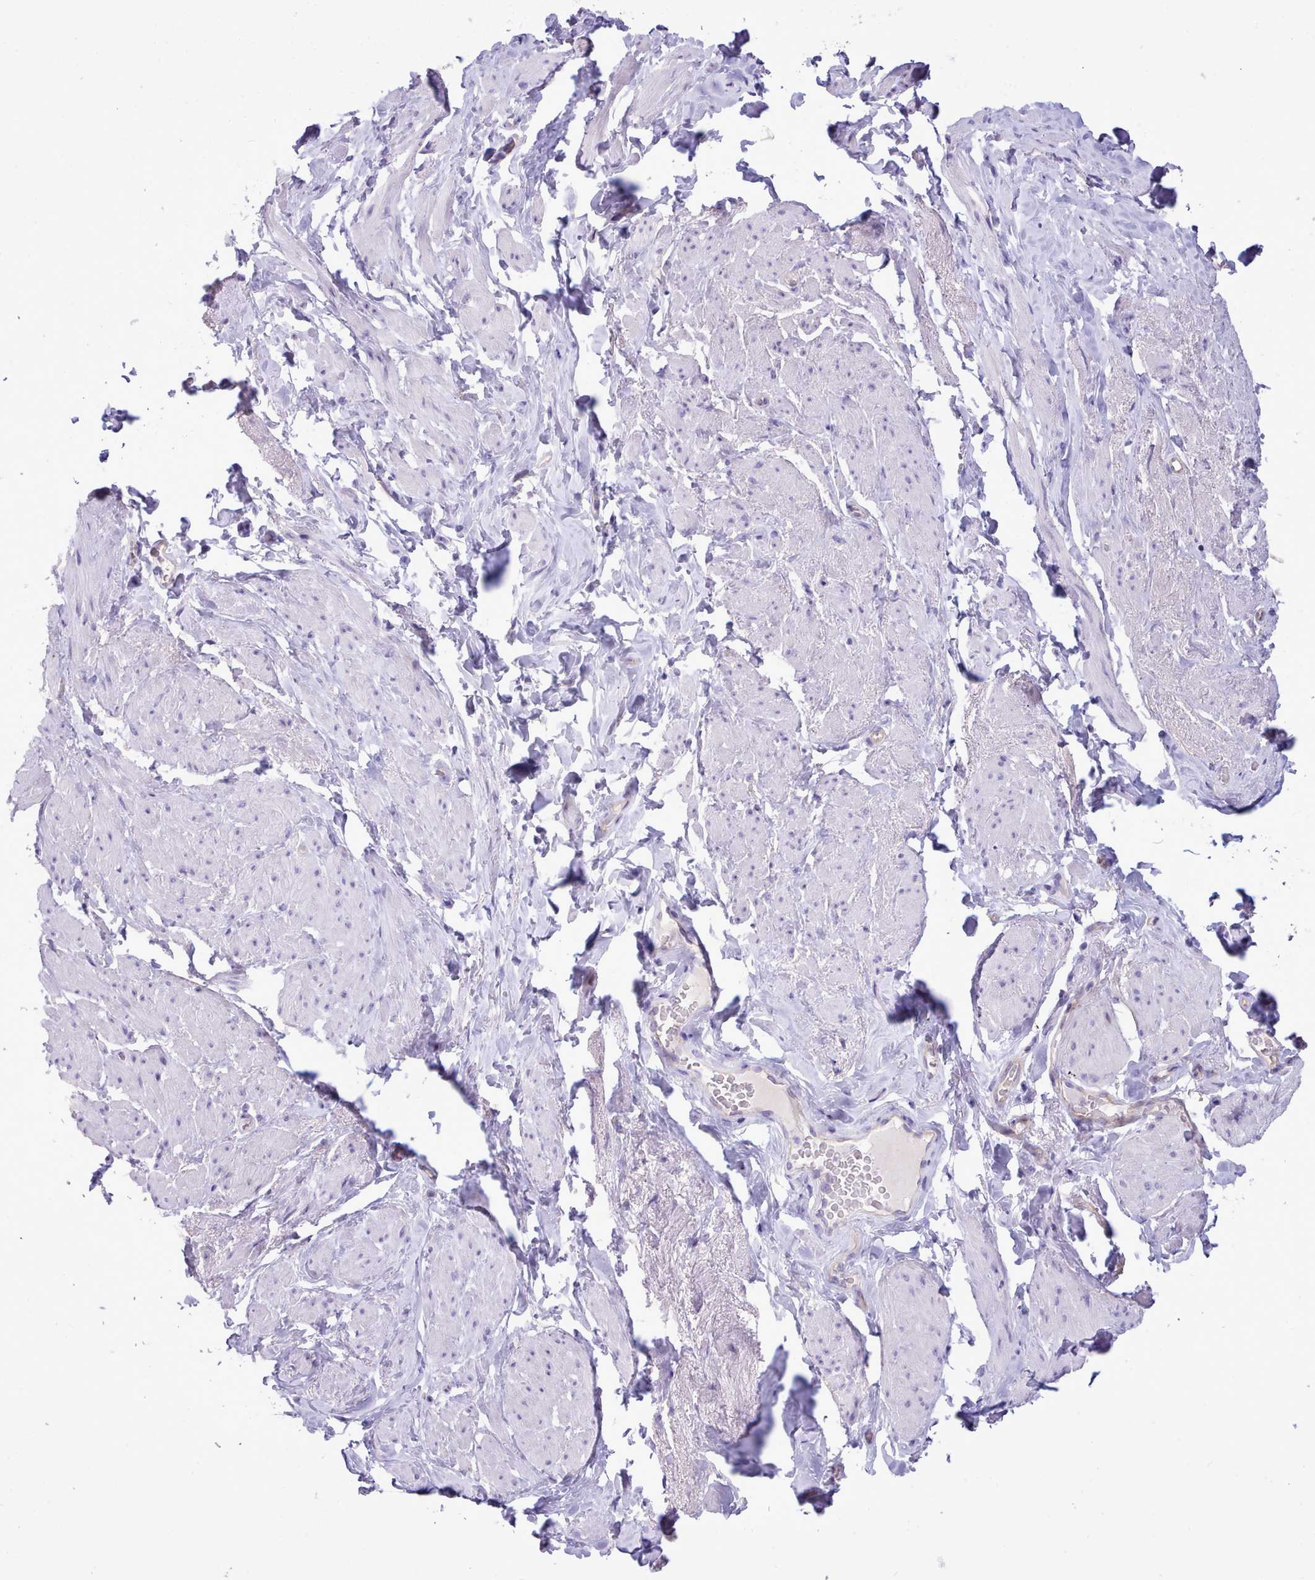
{"staining": {"intensity": "negative", "quantity": "none", "location": "none"}, "tissue": "smooth muscle", "cell_type": "Smooth muscle cells", "image_type": "normal", "snomed": [{"axis": "morphology", "description": "Normal tissue, NOS"}, {"axis": "topography", "description": "Smooth muscle"}, {"axis": "topography", "description": "Peripheral nerve tissue"}], "caption": "Immunohistochemistry photomicrograph of unremarkable smooth muscle: smooth muscle stained with DAB (3,3'-diaminobenzidine) exhibits no significant protein staining in smooth muscle cells. The staining was performed using DAB to visualize the protein expression in brown, while the nuclei were stained in blue with hematoxylin (Magnification: 20x).", "gene": "CYP2A13", "patient": {"sex": "male", "age": 69}}